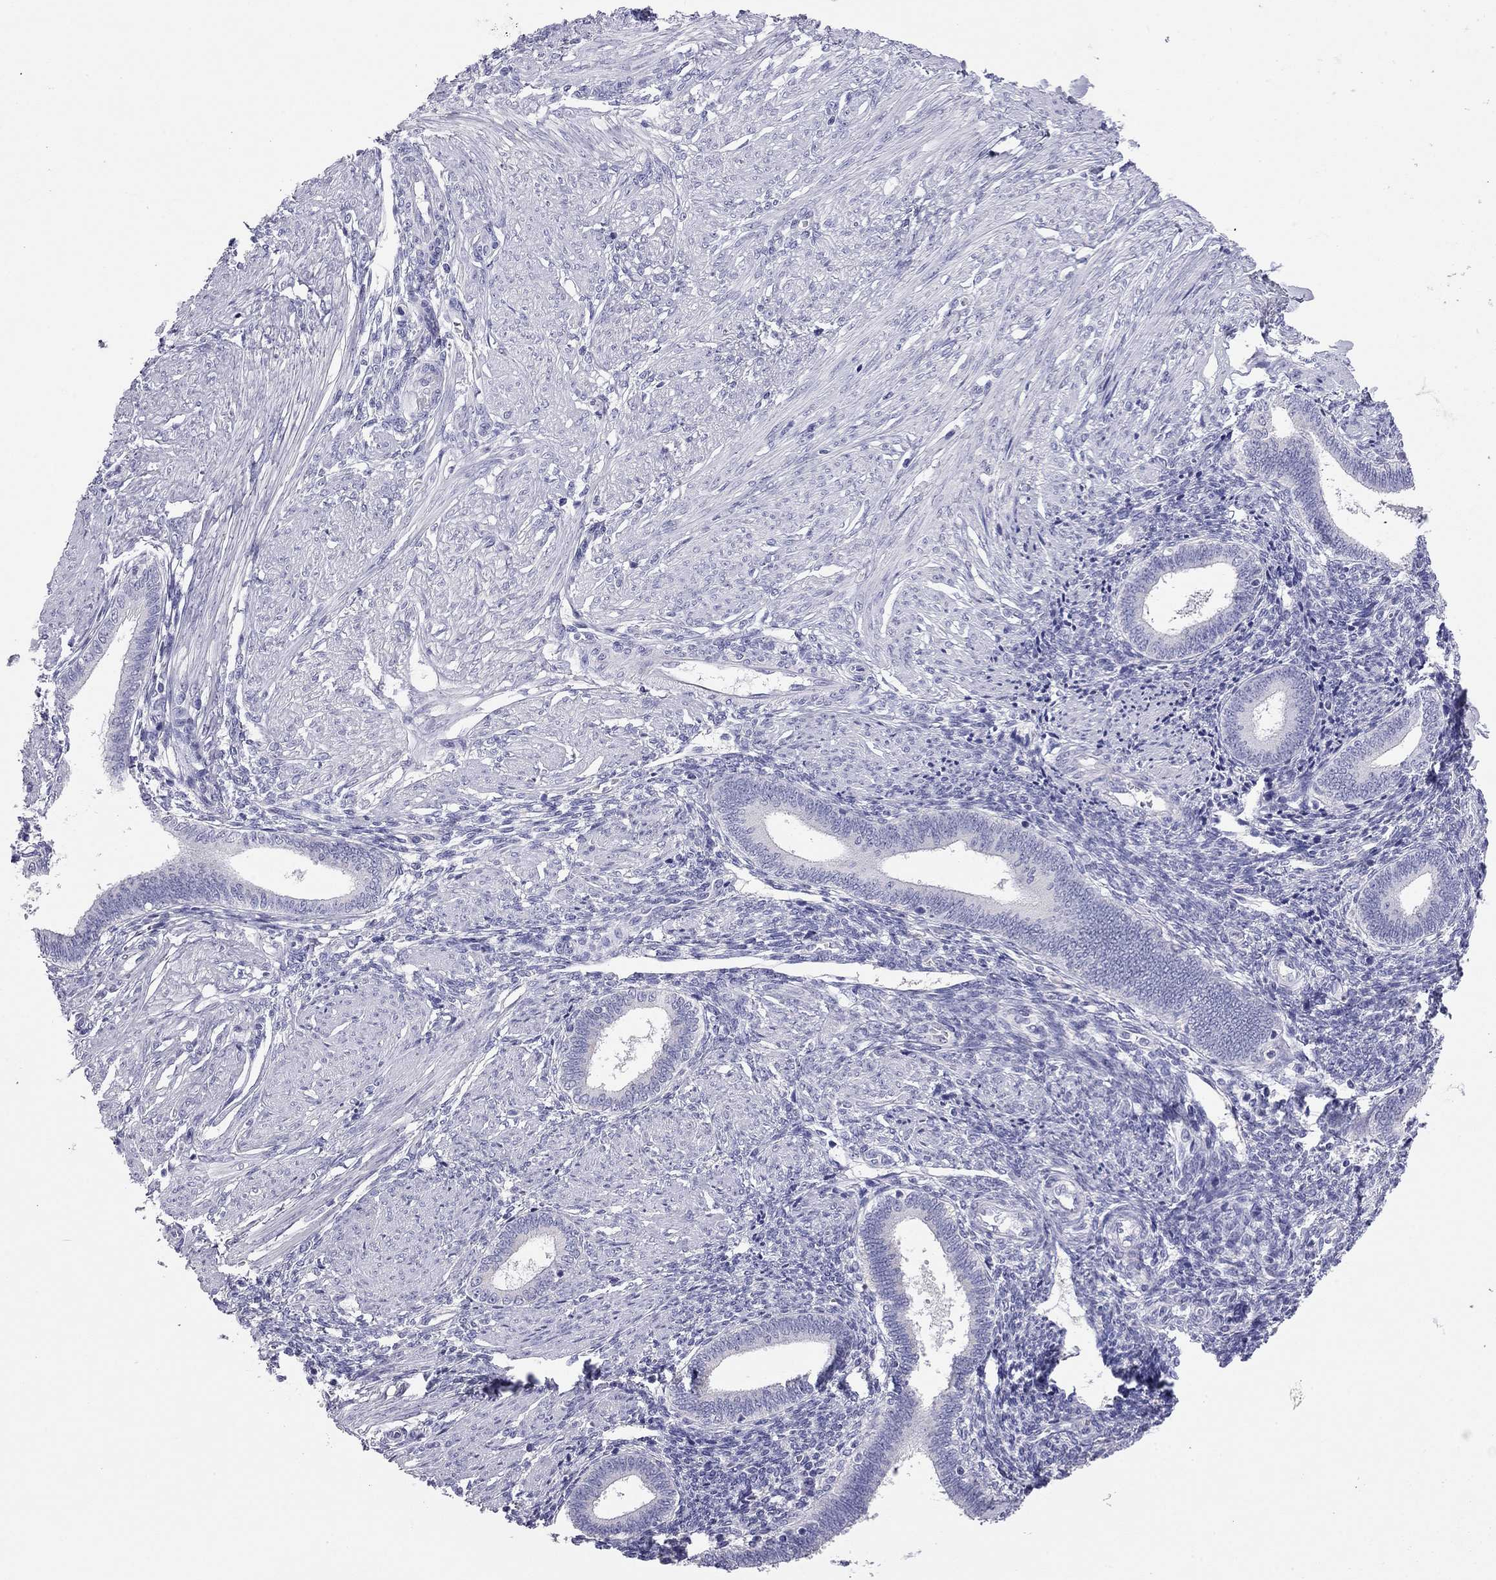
{"staining": {"intensity": "negative", "quantity": "none", "location": "none"}, "tissue": "endometrium", "cell_type": "Cells in endometrial stroma", "image_type": "normal", "snomed": [{"axis": "morphology", "description": "Normal tissue, NOS"}, {"axis": "topography", "description": "Endometrium"}], "caption": "Immunohistochemical staining of normal human endometrium shows no significant positivity in cells in endometrial stroma.", "gene": "ODF4", "patient": {"sex": "female", "age": 42}}